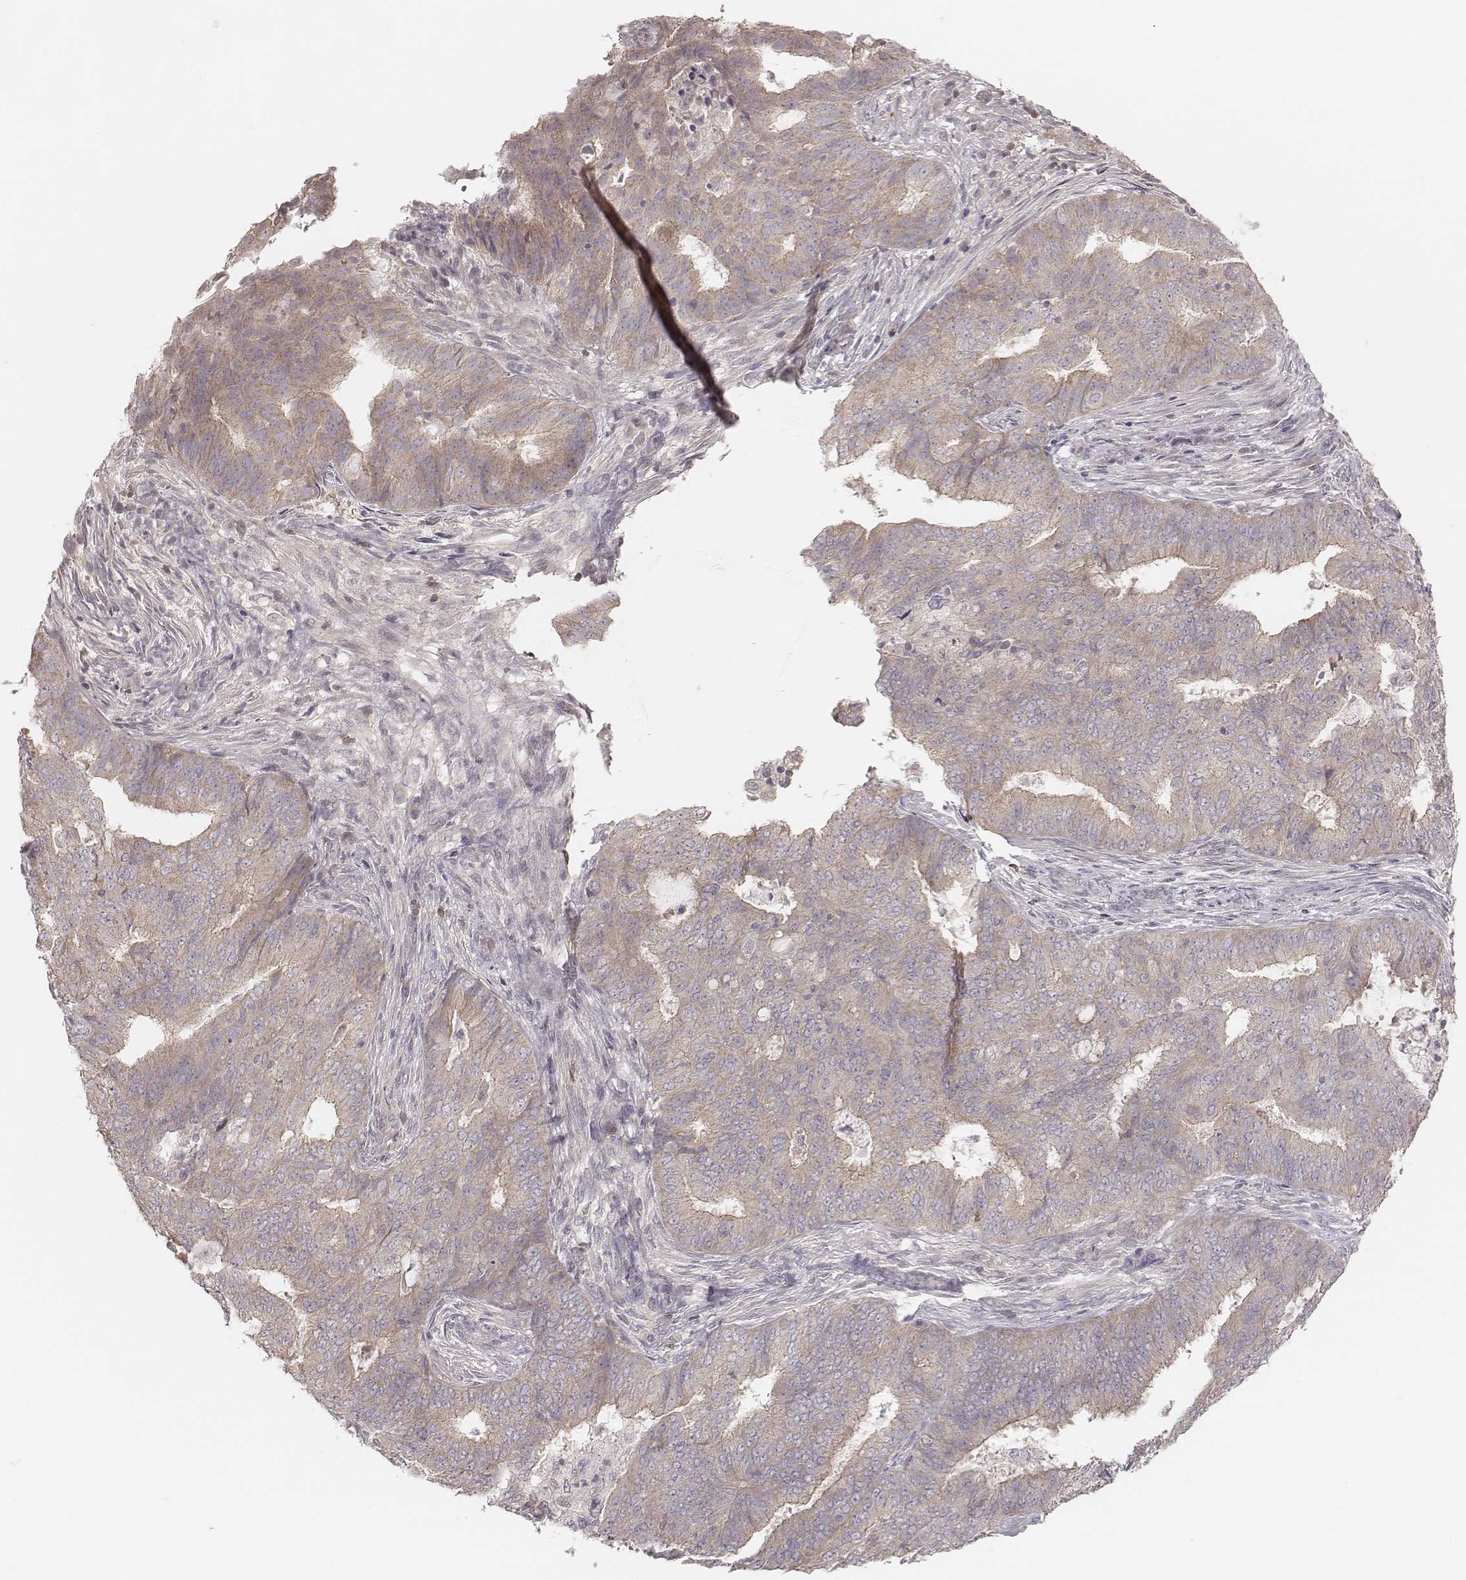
{"staining": {"intensity": "weak", "quantity": "25%-75%", "location": "cytoplasmic/membranous"}, "tissue": "endometrial cancer", "cell_type": "Tumor cells", "image_type": "cancer", "snomed": [{"axis": "morphology", "description": "Adenocarcinoma, NOS"}, {"axis": "topography", "description": "Endometrium"}], "caption": "Endometrial cancer (adenocarcinoma) tissue displays weak cytoplasmic/membranous expression in approximately 25%-75% of tumor cells, visualized by immunohistochemistry.", "gene": "TDRD5", "patient": {"sex": "female", "age": 62}}